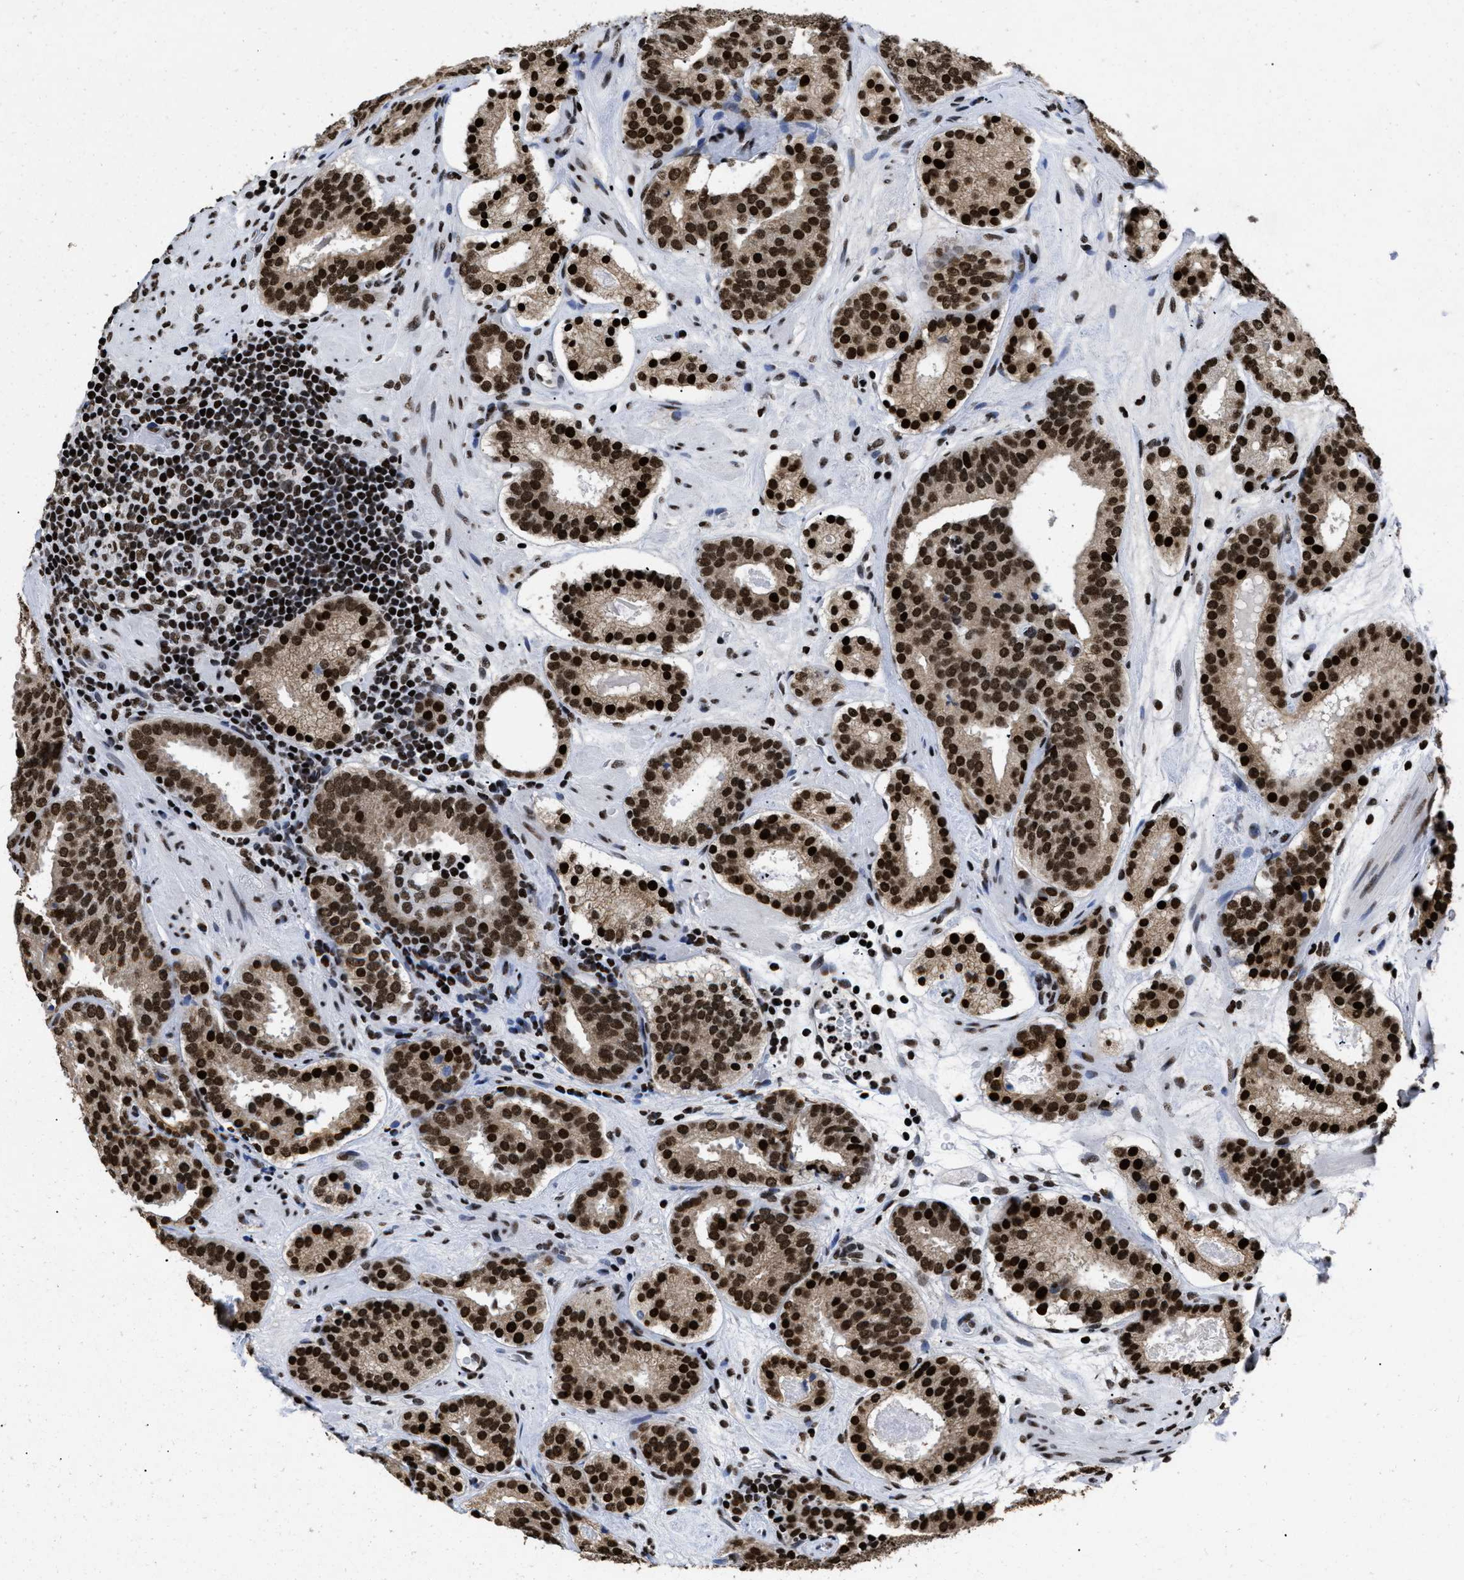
{"staining": {"intensity": "strong", "quantity": ">75%", "location": "nuclear"}, "tissue": "prostate cancer", "cell_type": "Tumor cells", "image_type": "cancer", "snomed": [{"axis": "morphology", "description": "Adenocarcinoma, Low grade"}, {"axis": "topography", "description": "Prostate"}], "caption": "Protein analysis of prostate cancer tissue reveals strong nuclear staining in approximately >75% of tumor cells.", "gene": "CALHM3", "patient": {"sex": "male", "age": 69}}